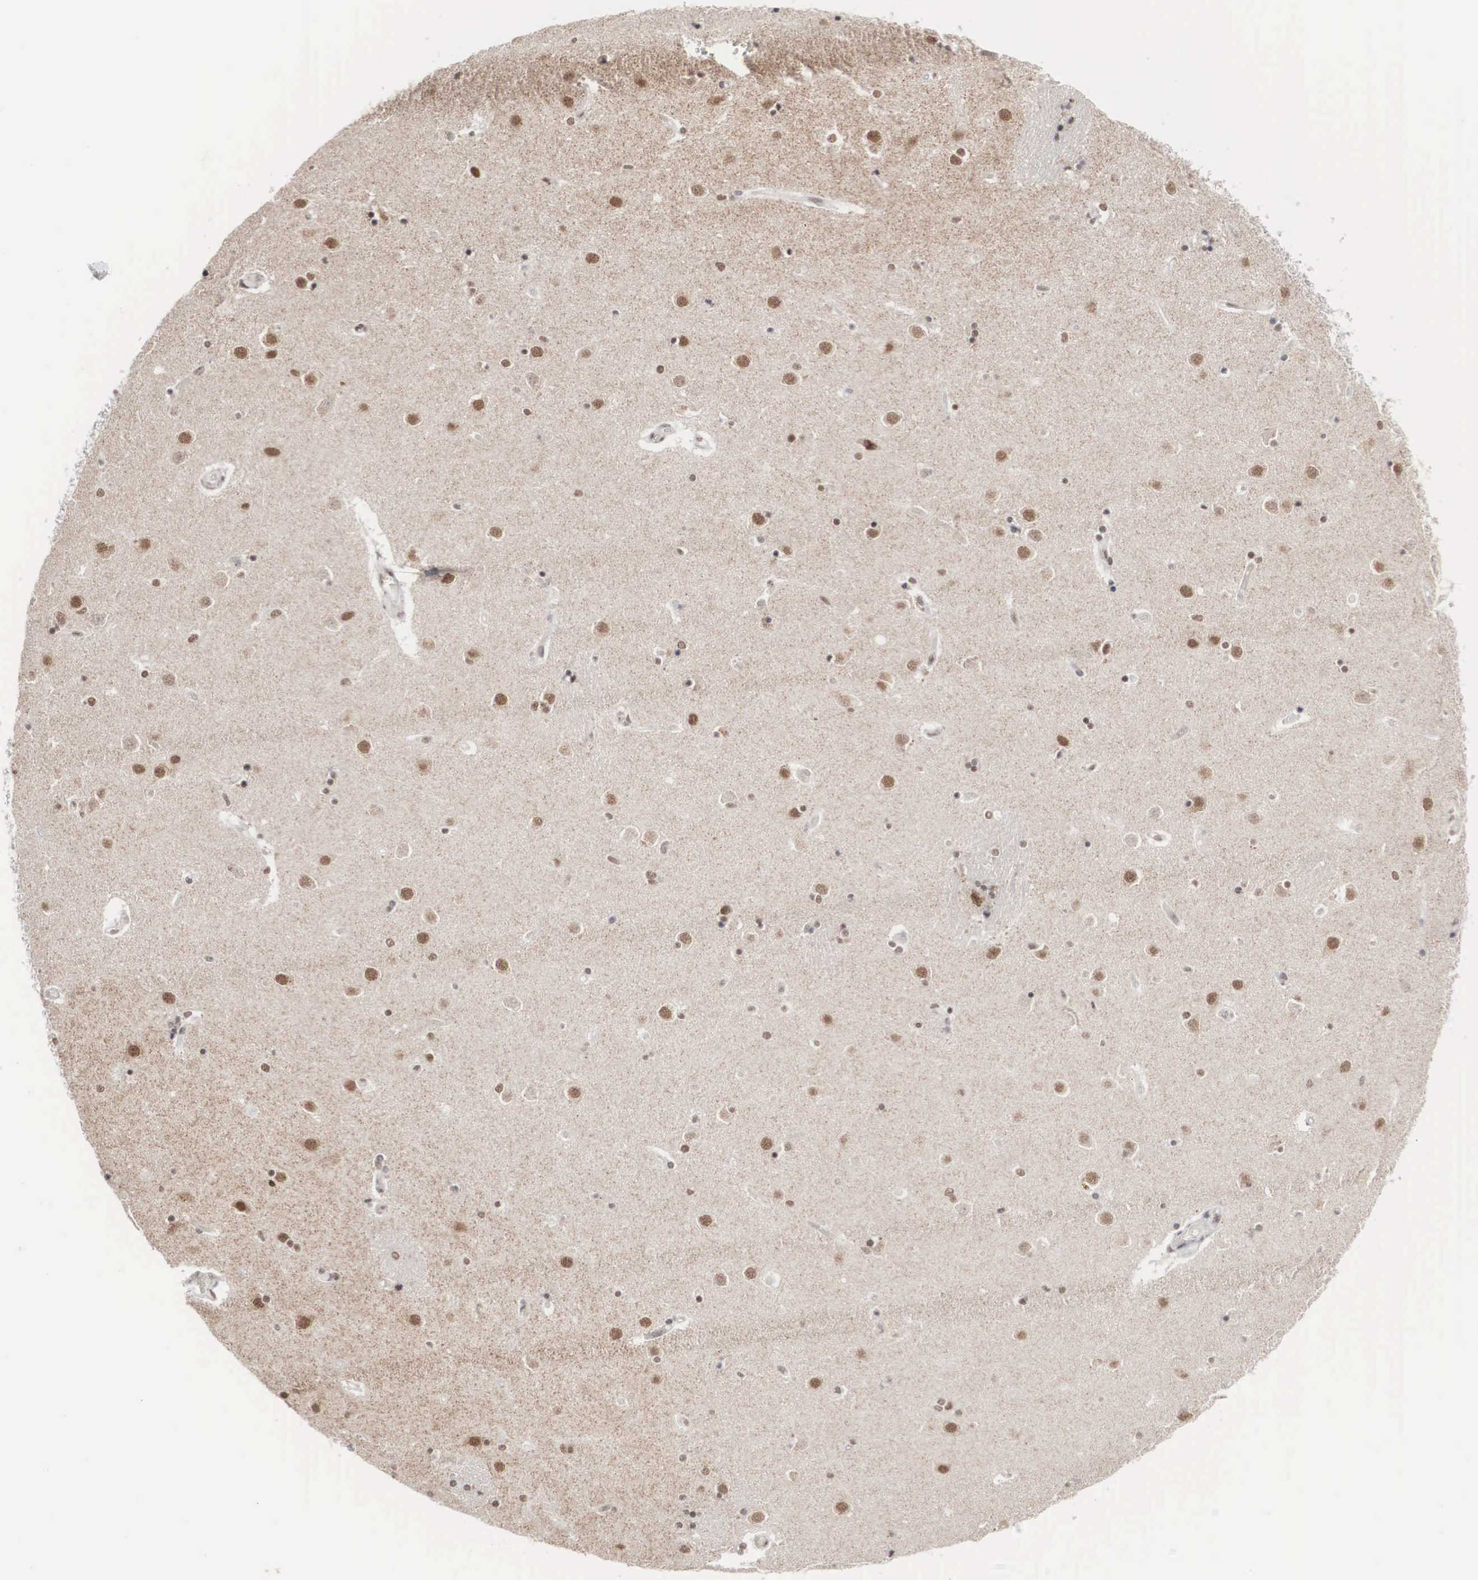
{"staining": {"intensity": "weak", "quantity": "25%-75%", "location": "nuclear"}, "tissue": "caudate", "cell_type": "Glial cells", "image_type": "normal", "snomed": [{"axis": "morphology", "description": "Normal tissue, NOS"}, {"axis": "topography", "description": "Lateral ventricle wall"}], "caption": "About 25%-75% of glial cells in unremarkable human caudate reveal weak nuclear protein expression as visualized by brown immunohistochemical staining.", "gene": "AUTS2", "patient": {"sex": "female", "age": 54}}